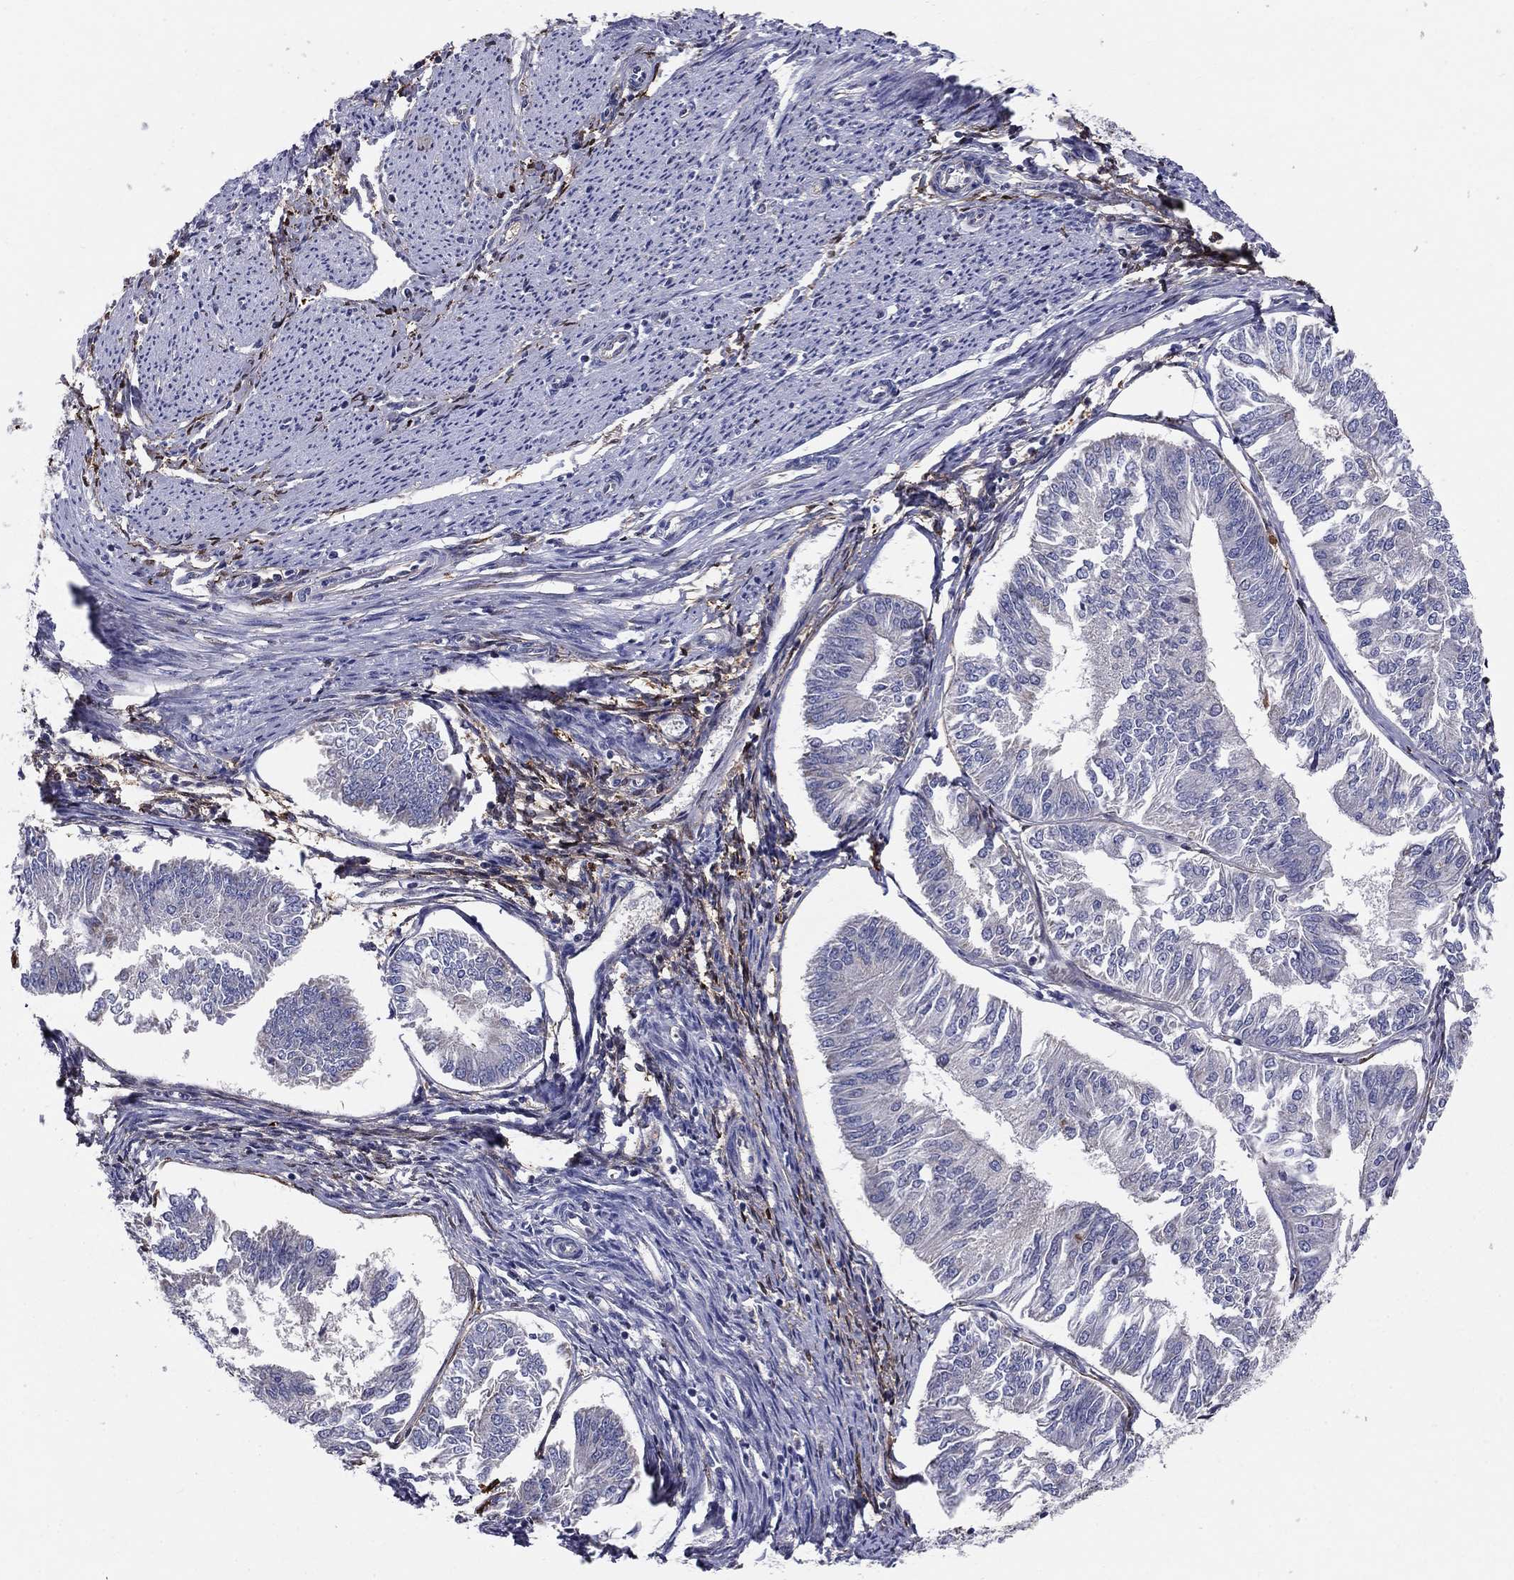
{"staining": {"intensity": "negative", "quantity": "none", "location": "none"}, "tissue": "endometrial cancer", "cell_type": "Tumor cells", "image_type": "cancer", "snomed": [{"axis": "morphology", "description": "Adenocarcinoma, NOS"}, {"axis": "topography", "description": "Endometrium"}], "caption": "Tumor cells are negative for protein expression in human endometrial adenocarcinoma.", "gene": "EMP2", "patient": {"sex": "female", "age": 58}}